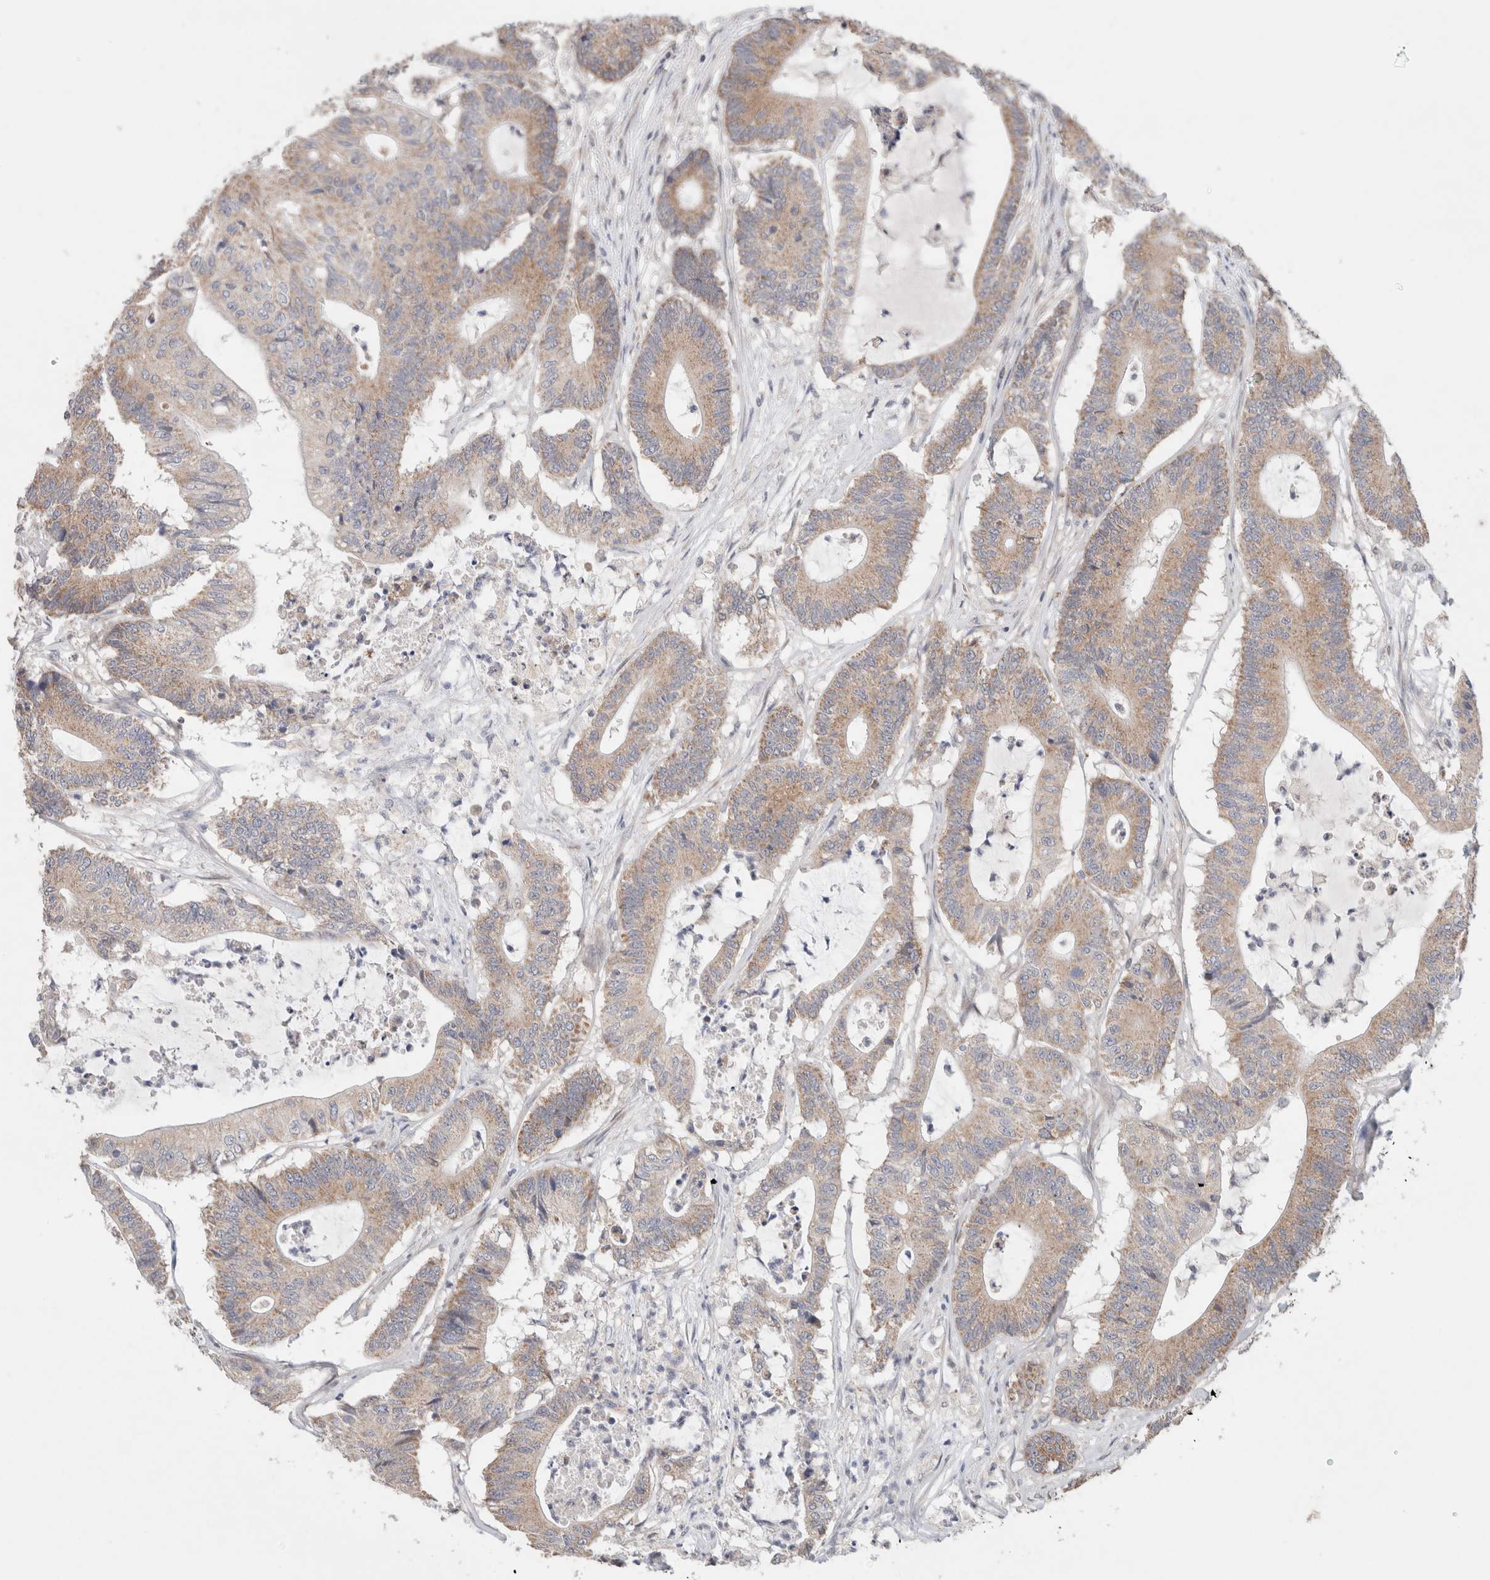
{"staining": {"intensity": "moderate", "quantity": "25%-75%", "location": "cytoplasmic/membranous"}, "tissue": "colorectal cancer", "cell_type": "Tumor cells", "image_type": "cancer", "snomed": [{"axis": "morphology", "description": "Adenocarcinoma, NOS"}, {"axis": "topography", "description": "Colon"}], "caption": "IHC image of neoplastic tissue: human colorectal cancer (adenocarcinoma) stained using IHC reveals medium levels of moderate protein expression localized specifically in the cytoplasmic/membranous of tumor cells, appearing as a cytoplasmic/membranous brown color.", "gene": "ERI3", "patient": {"sex": "female", "age": 84}}